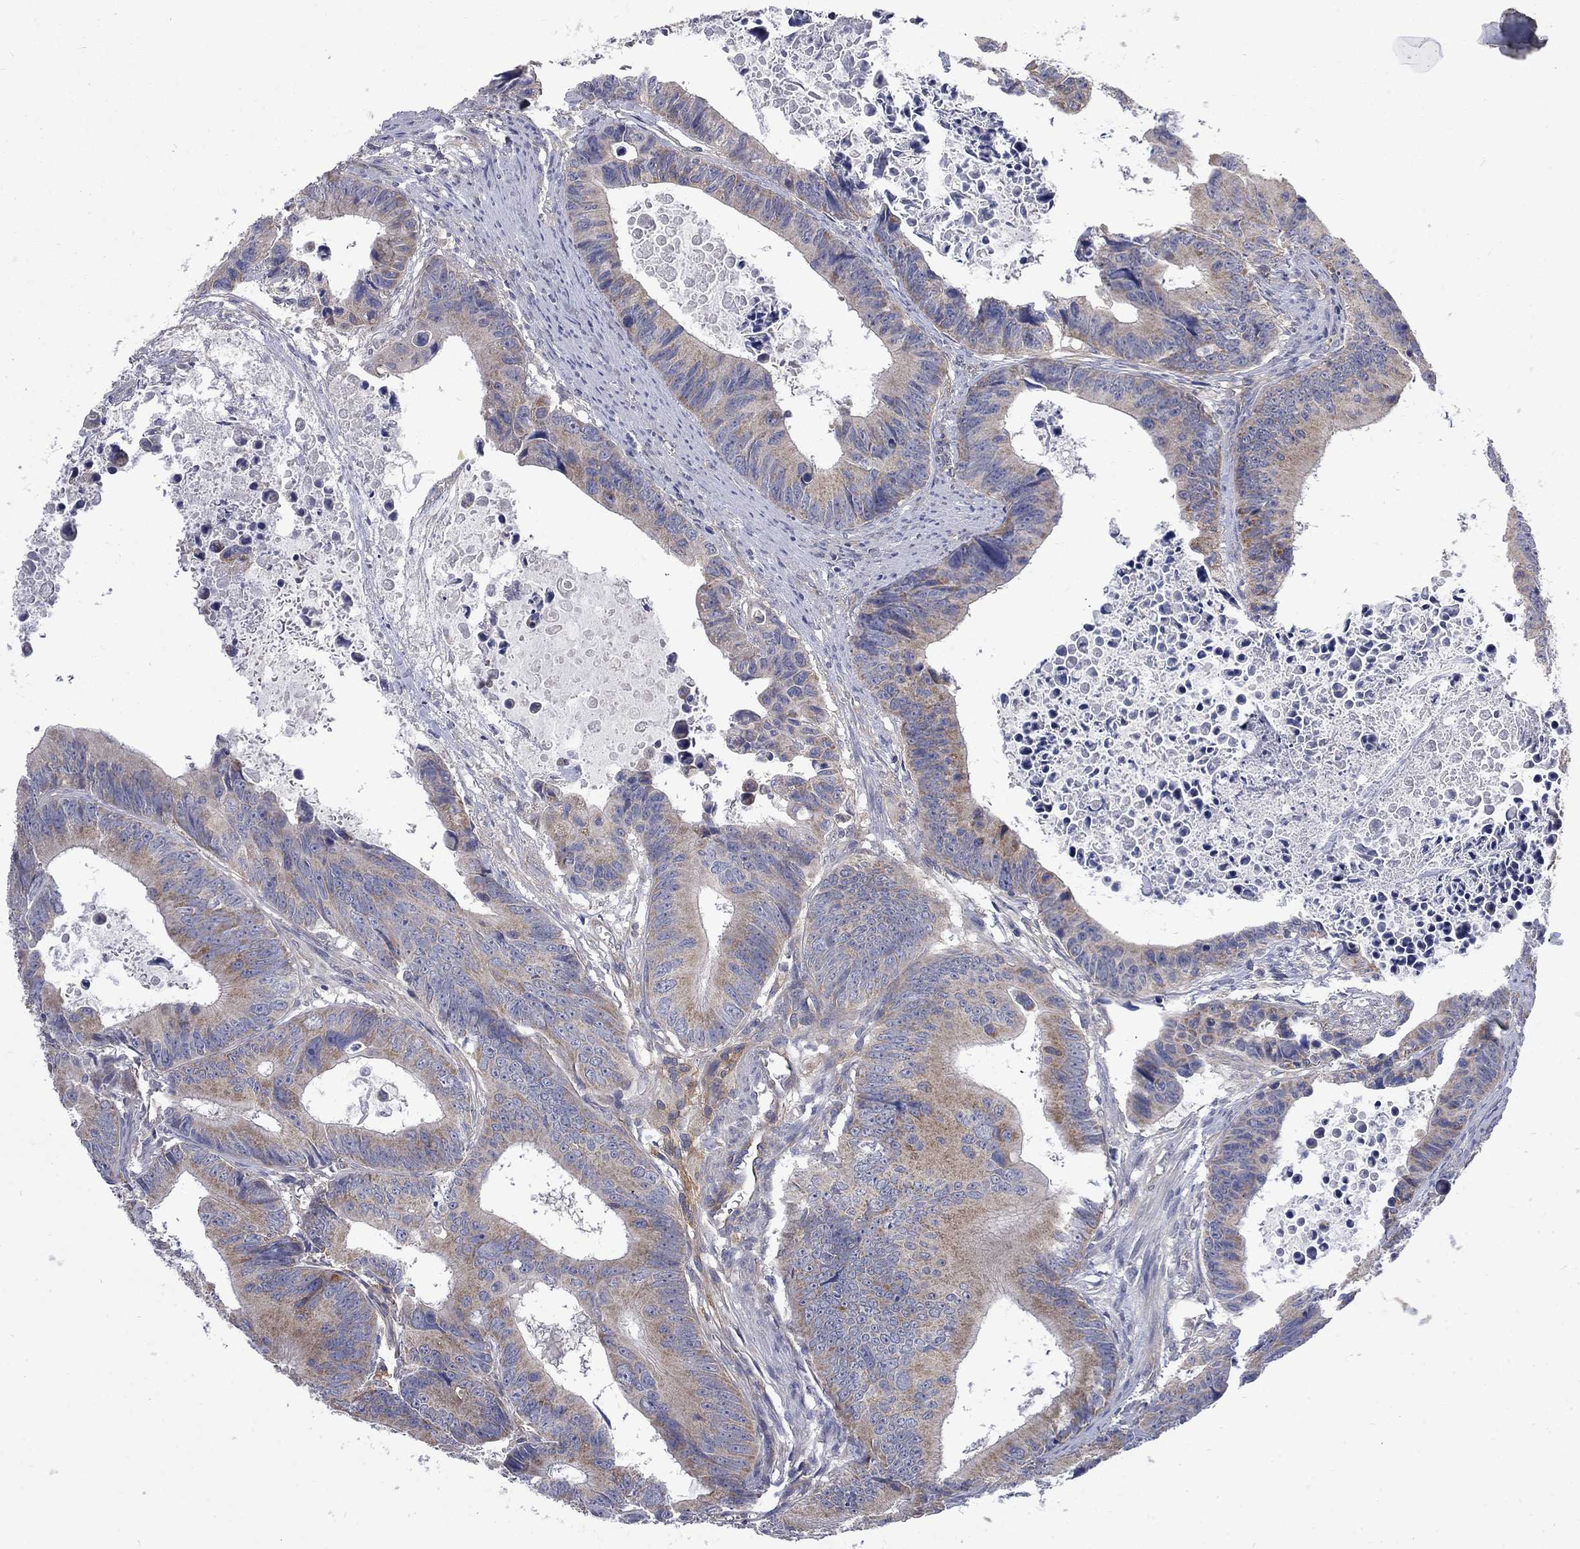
{"staining": {"intensity": "strong", "quantity": "<25%", "location": "cytoplasmic/membranous"}, "tissue": "colorectal cancer", "cell_type": "Tumor cells", "image_type": "cancer", "snomed": [{"axis": "morphology", "description": "Adenocarcinoma, NOS"}, {"axis": "topography", "description": "Colon"}], "caption": "IHC of adenocarcinoma (colorectal) exhibits medium levels of strong cytoplasmic/membranous positivity in approximately <25% of tumor cells. (brown staining indicates protein expression, while blue staining denotes nuclei).", "gene": "HSPA12A", "patient": {"sex": "female", "age": 87}}